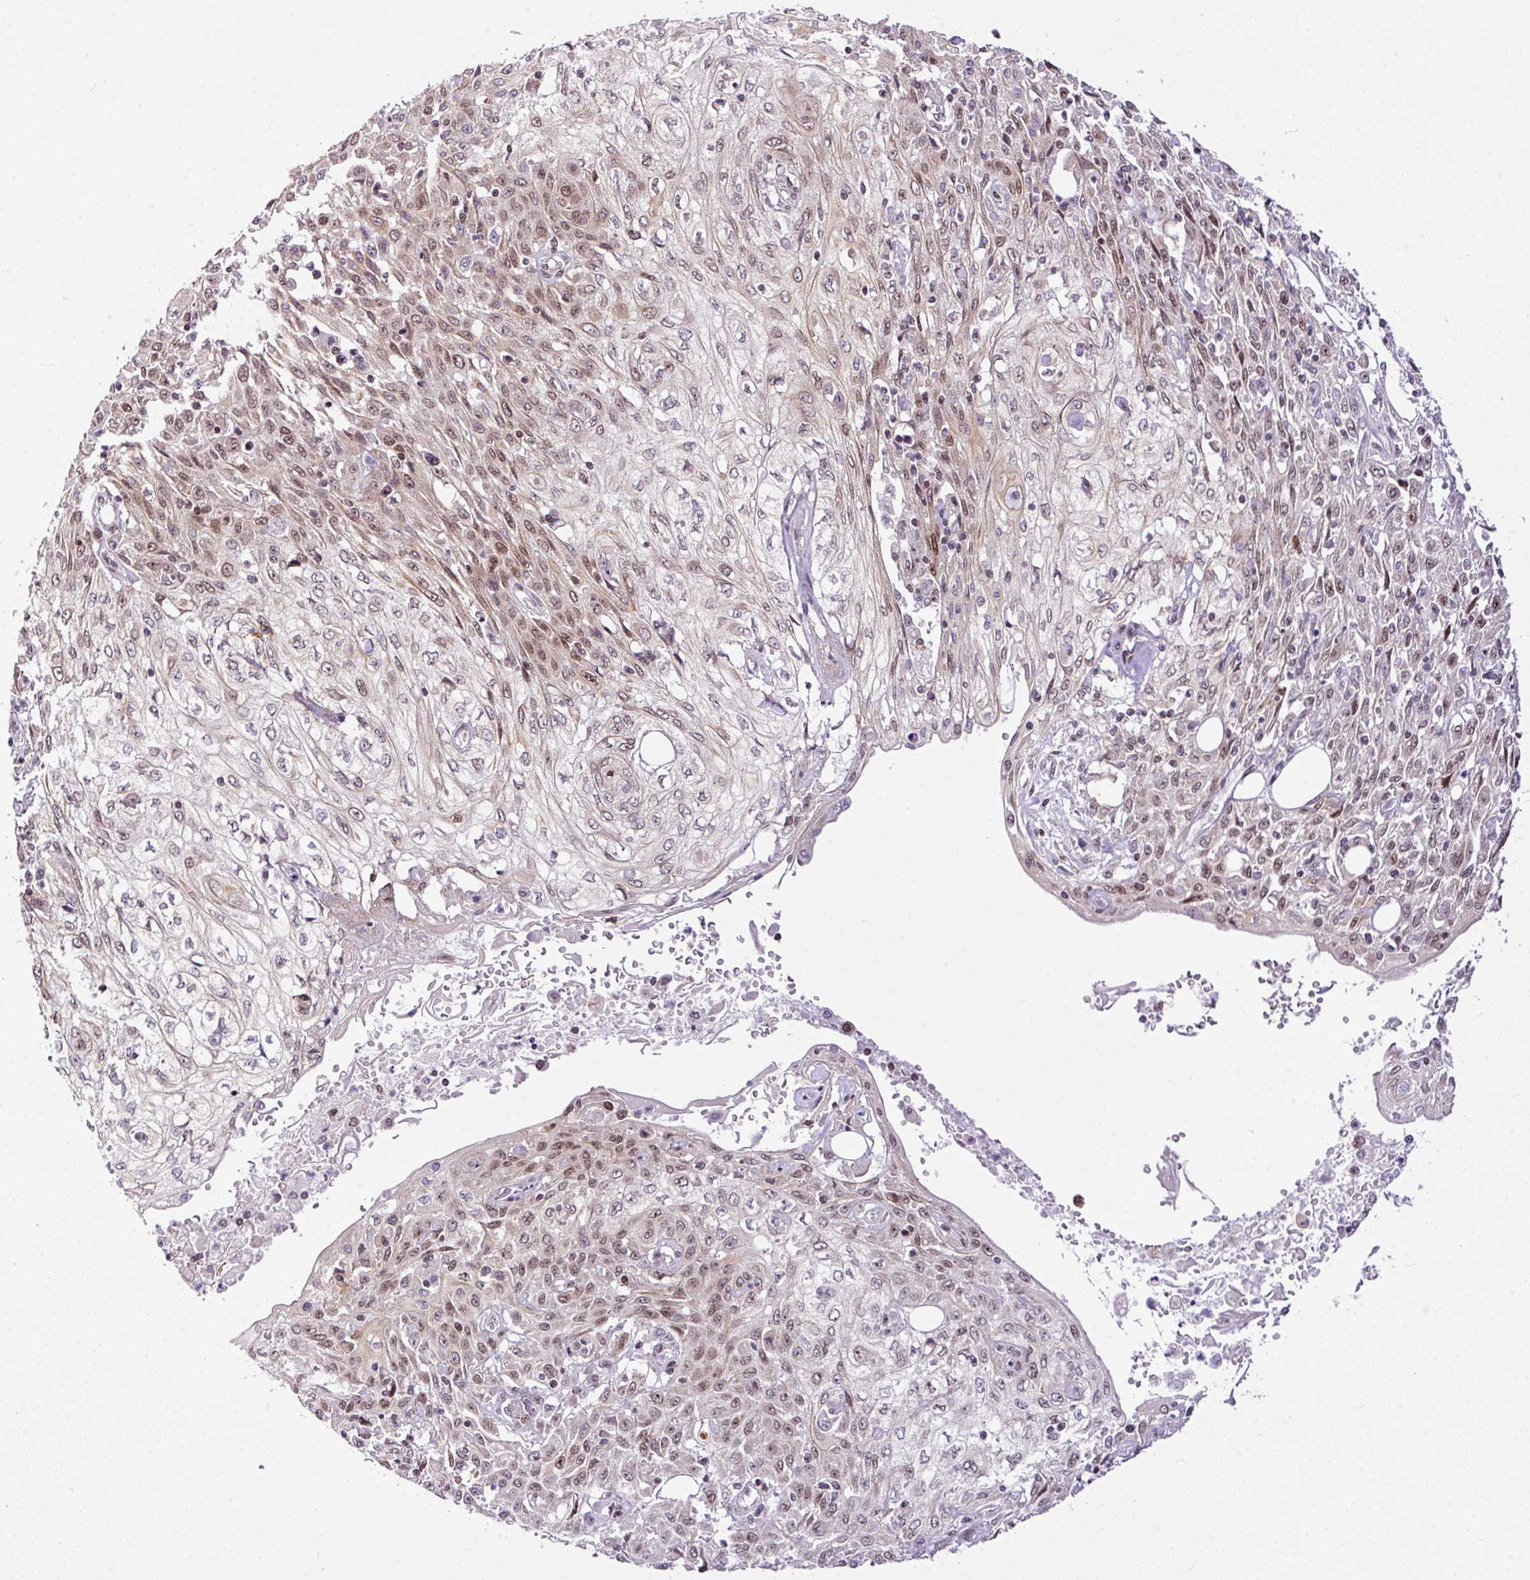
{"staining": {"intensity": "weak", "quantity": "25%-75%", "location": "nuclear"}, "tissue": "skin cancer", "cell_type": "Tumor cells", "image_type": "cancer", "snomed": [{"axis": "morphology", "description": "Squamous cell carcinoma, NOS"}, {"axis": "morphology", "description": "Squamous cell carcinoma, metastatic, NOS"}, {"axis": "topography", "description": "Skin"}, {"axis": "topography", "description": "Lymph node"}], "caption": "This photomicrograph exhibits IHC staining of human skin cancer (metastatic squamous cell carcinoma), with low weak nuclear expression in approximately 25%-75% of tumor cells.", "gene": "CCDC137", "patient": {"sex": "male", "age": 75}}